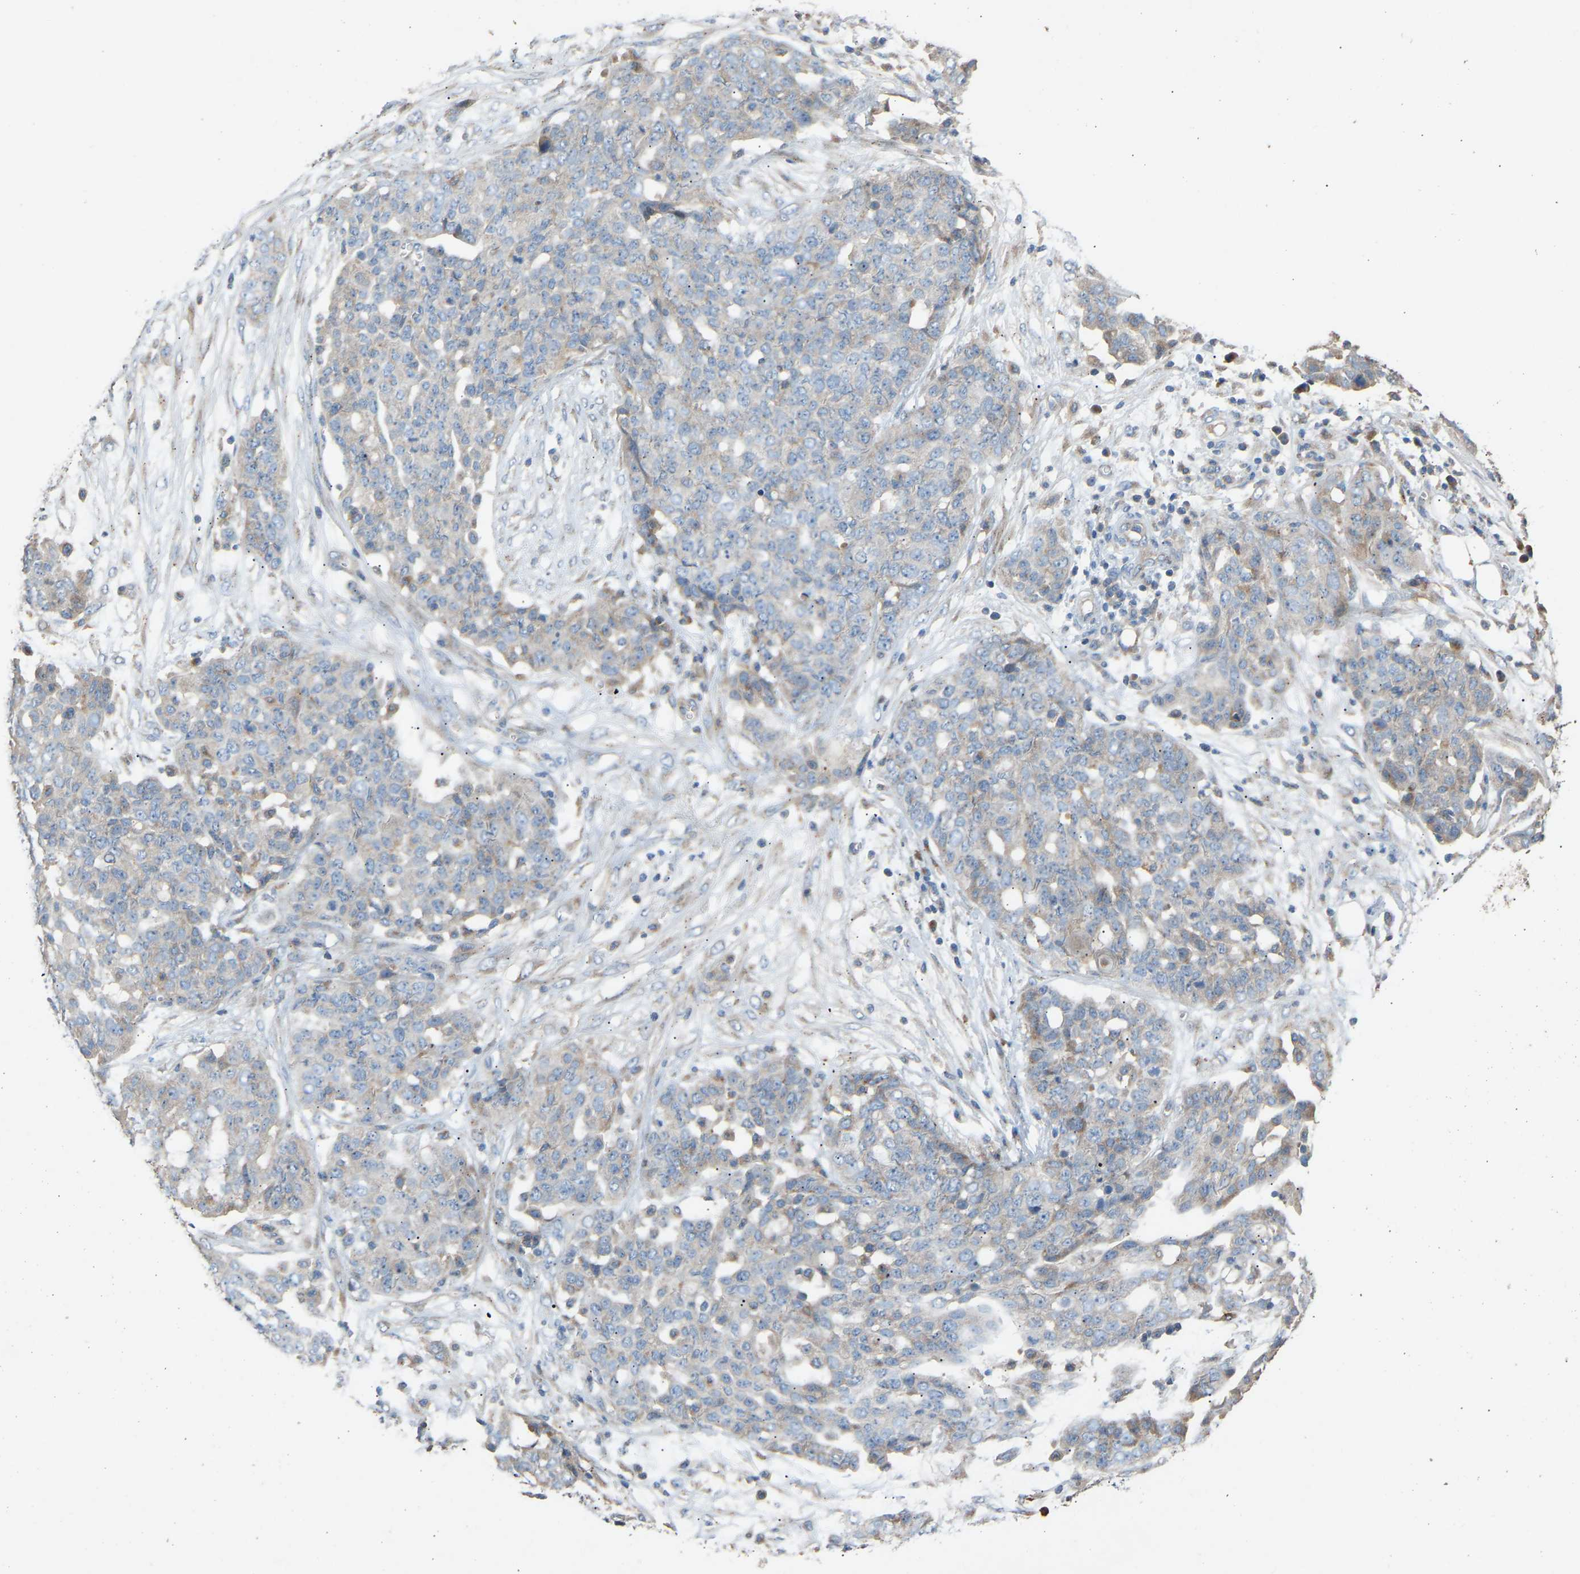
{"staining": {"intensity": "weak", "quantity": "<25%", "location": "cytoplasmic/membranous"}, "tissue": "ovarian cancer", "cell_type": "Tumor cells", "image_type": "cancer", "snomed": [{"axis": "morphology", "description": "Cystadenocarcinoma, serous, NOS"}, {"axis": "topography", "description": "Soft tissue"}, {"axis": "topography", "description": "Ovary"}], "caption": "Immunohistochemistry (IHC) micrograph of human ovarian cancer stained for a protein (brown), which displays no expression in tumor cells.", "gene": "RGP1", "patient": {"sex": "female", "age": 57}}